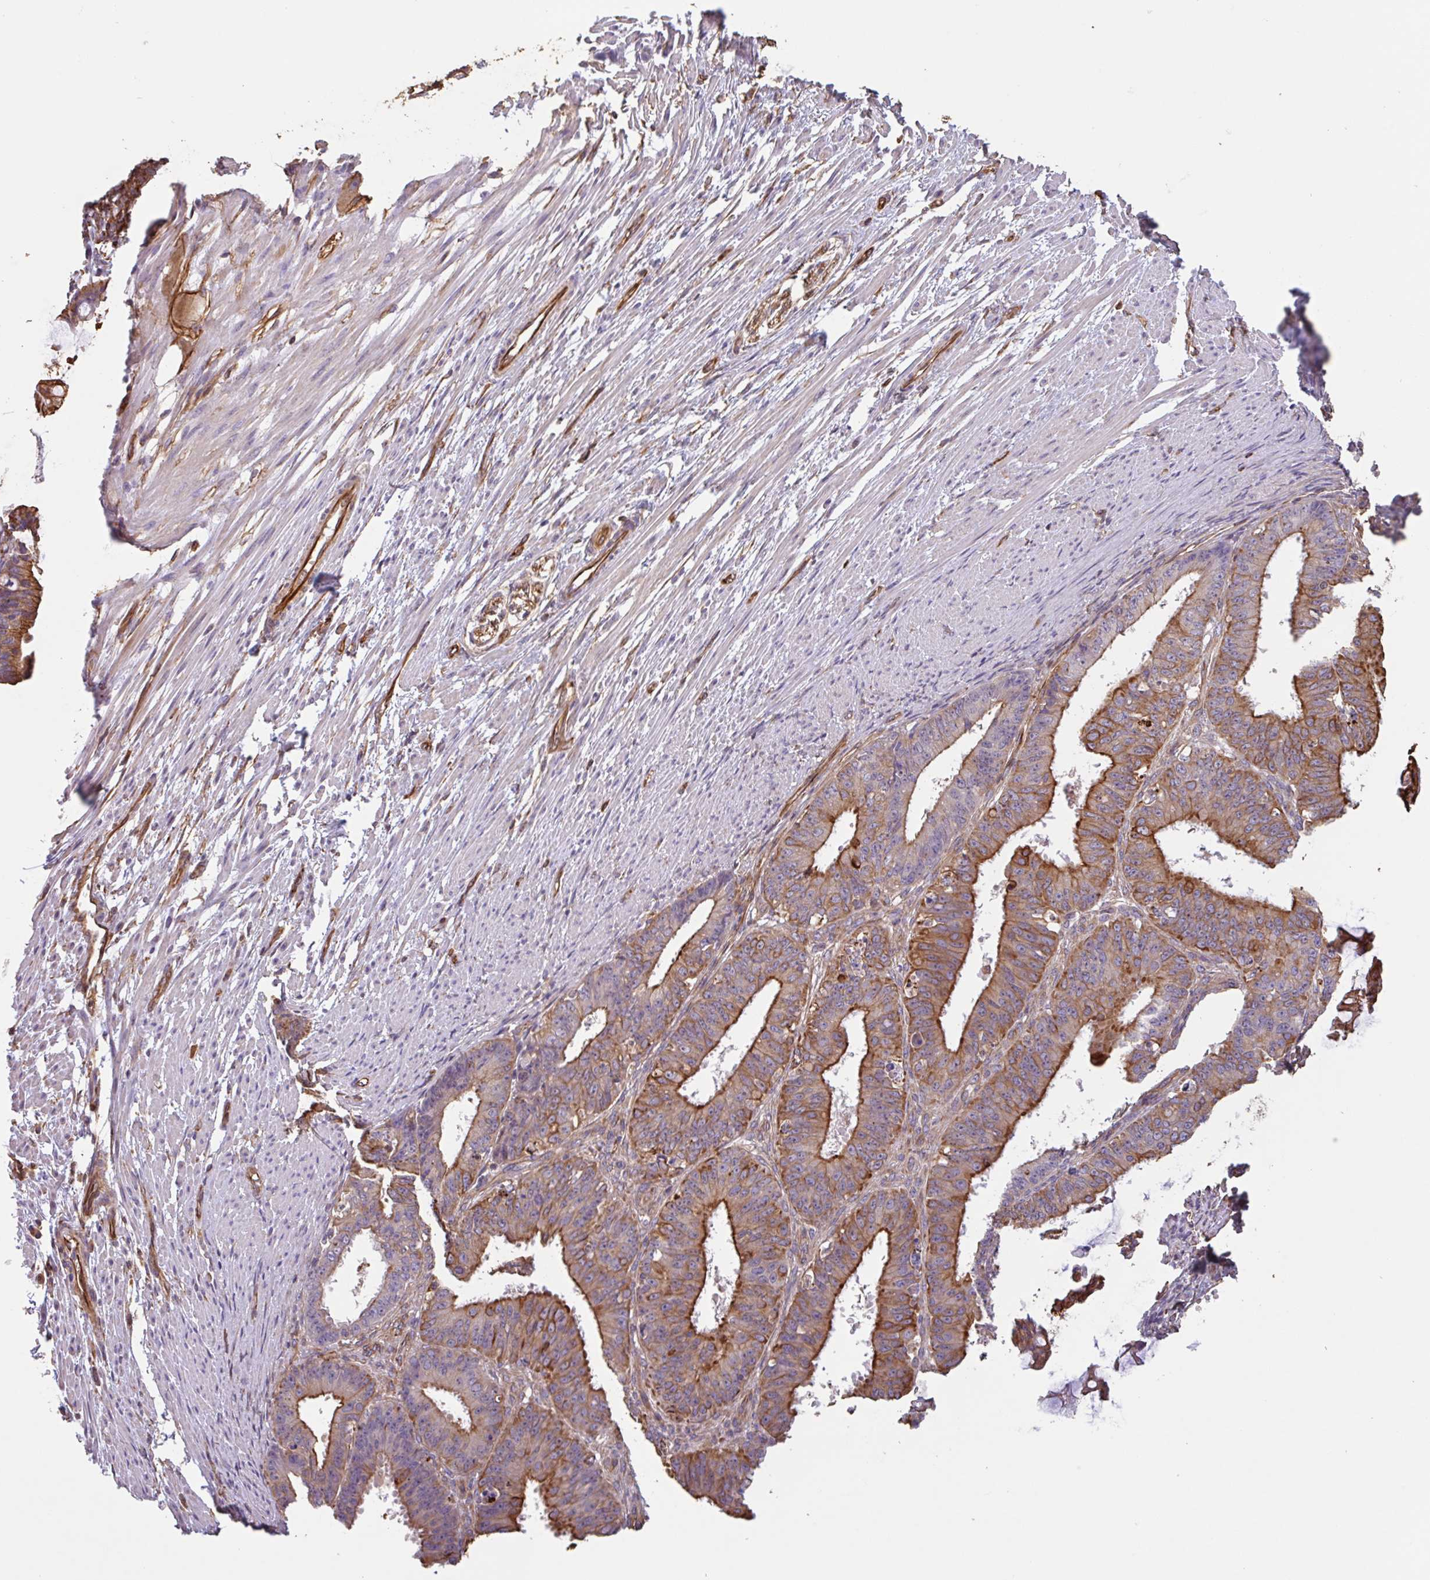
{"staining": {"intensity": "moderate", "quantity": ">75%", "location": "cytoplasmic/membranous"}, "tissue": "ovarian cancer", "cell_type": "Tumor cells", "image_type": "cancer", "snomed": [{"axis": "morphology", "description": "Carcinoma, endometroid"}, {"axis": "topography", "description": "Appendix"}, {"axis": "topography", "description": "Ovary"}], "caption": "Ovarian endometroid carcinoma stained with a brown dye demonstrates moderate cytoplasmic/membranous positive positivity in approximately >75% of tumor cells.", "gene": "ZNF790", "patient": {"sex": "female", "age": 42}}